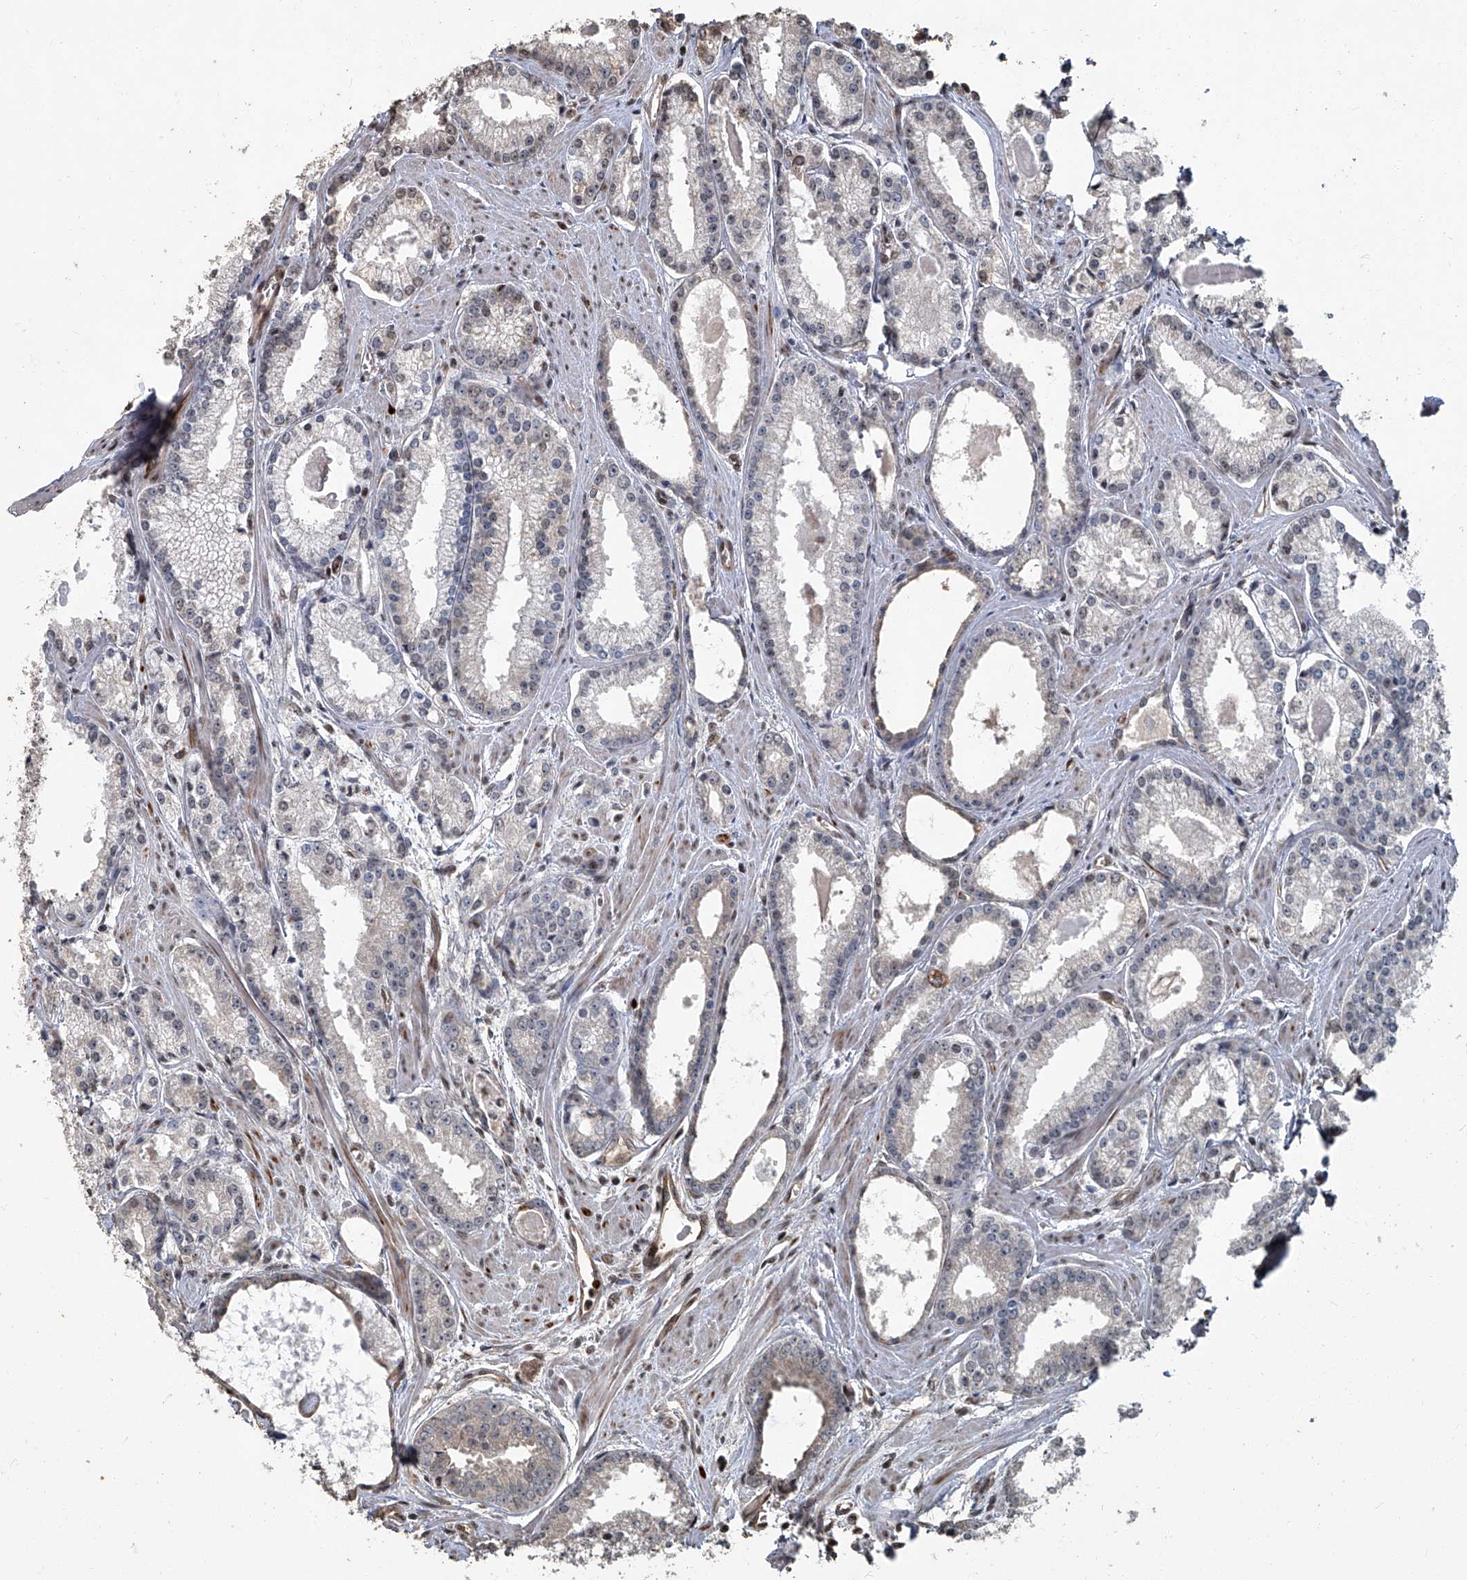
{"staining": {"intensity": "negative", "quantity": "none", "location": "none"}, "tissue": "prostate cancer", "cell_type": "Tumor cells", "image_type": "cancer", "snomed": [{"axis": "morphology", "description": "Adenocarcinoma, Low grade"}, {"axis": "topography", "description": "Prostate"}], "caption": "The photomicrograph demonstrates no significant staining in tumor cells of prostate cancer (adenocarcinoma (low-grade)).", "gene": "GPR132", "patient": {"sex": "male", "age": 54}}